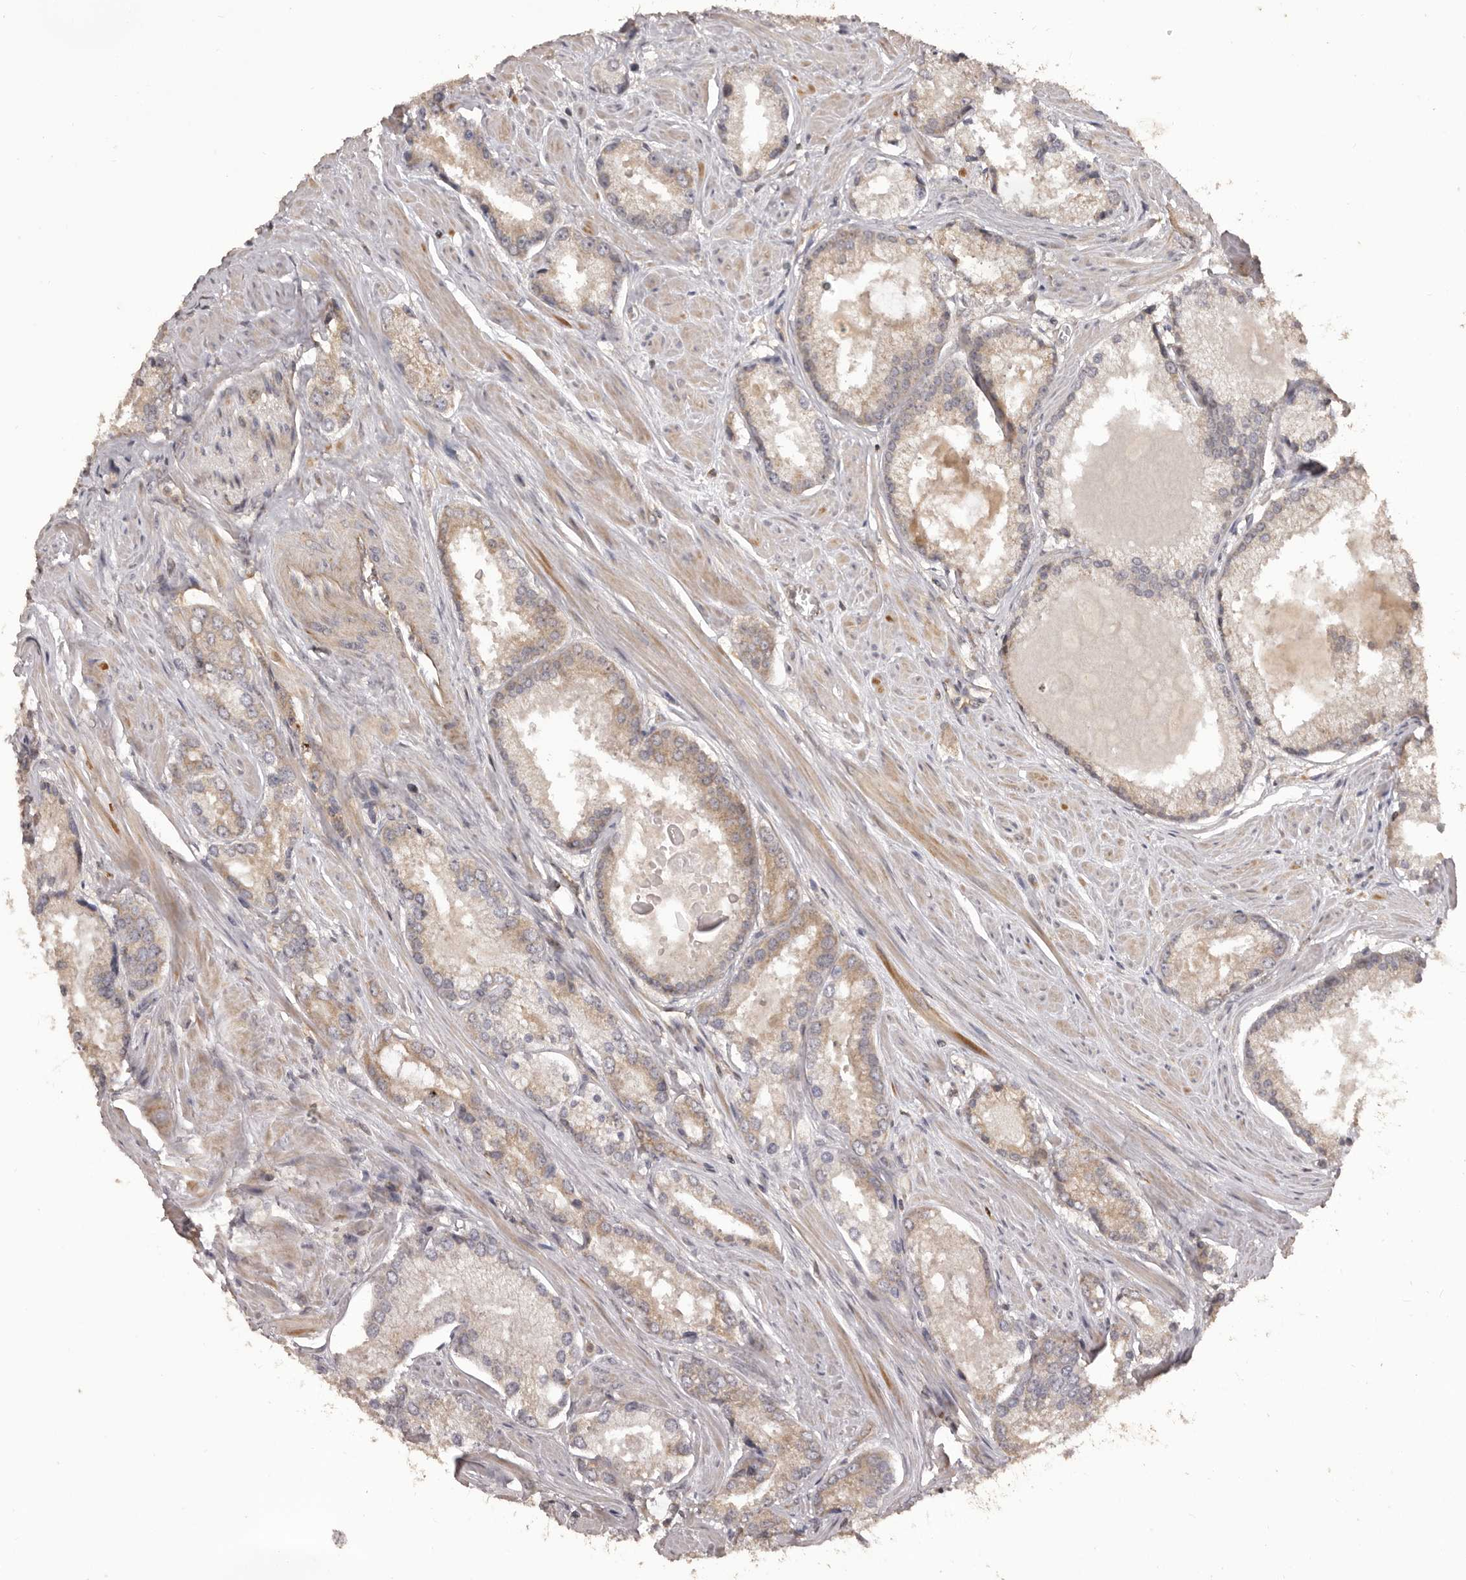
{"staining": {"intensity": "weak", "quantity": ">75%", "location": "cytoplasmic/membranous"}, "tissue": "prostate cancer", "cell_type": "Tumor cells", "image_type": "cancer", "snomed": [{"axis": "morphology", "description": "Adenocarcinoma, Low grade"}, {"axis": "topography", "description": "Prostate"}], "caption": "This photomicrograph demonstrates IHC staining of human low-grade adenocarcinoma (prostate), with low weak cytoplasmic/membranous expression in approximately >75% of tumor cells.", "gene": "QRSL1", "patient": {"sex": "male", "age": 54}}